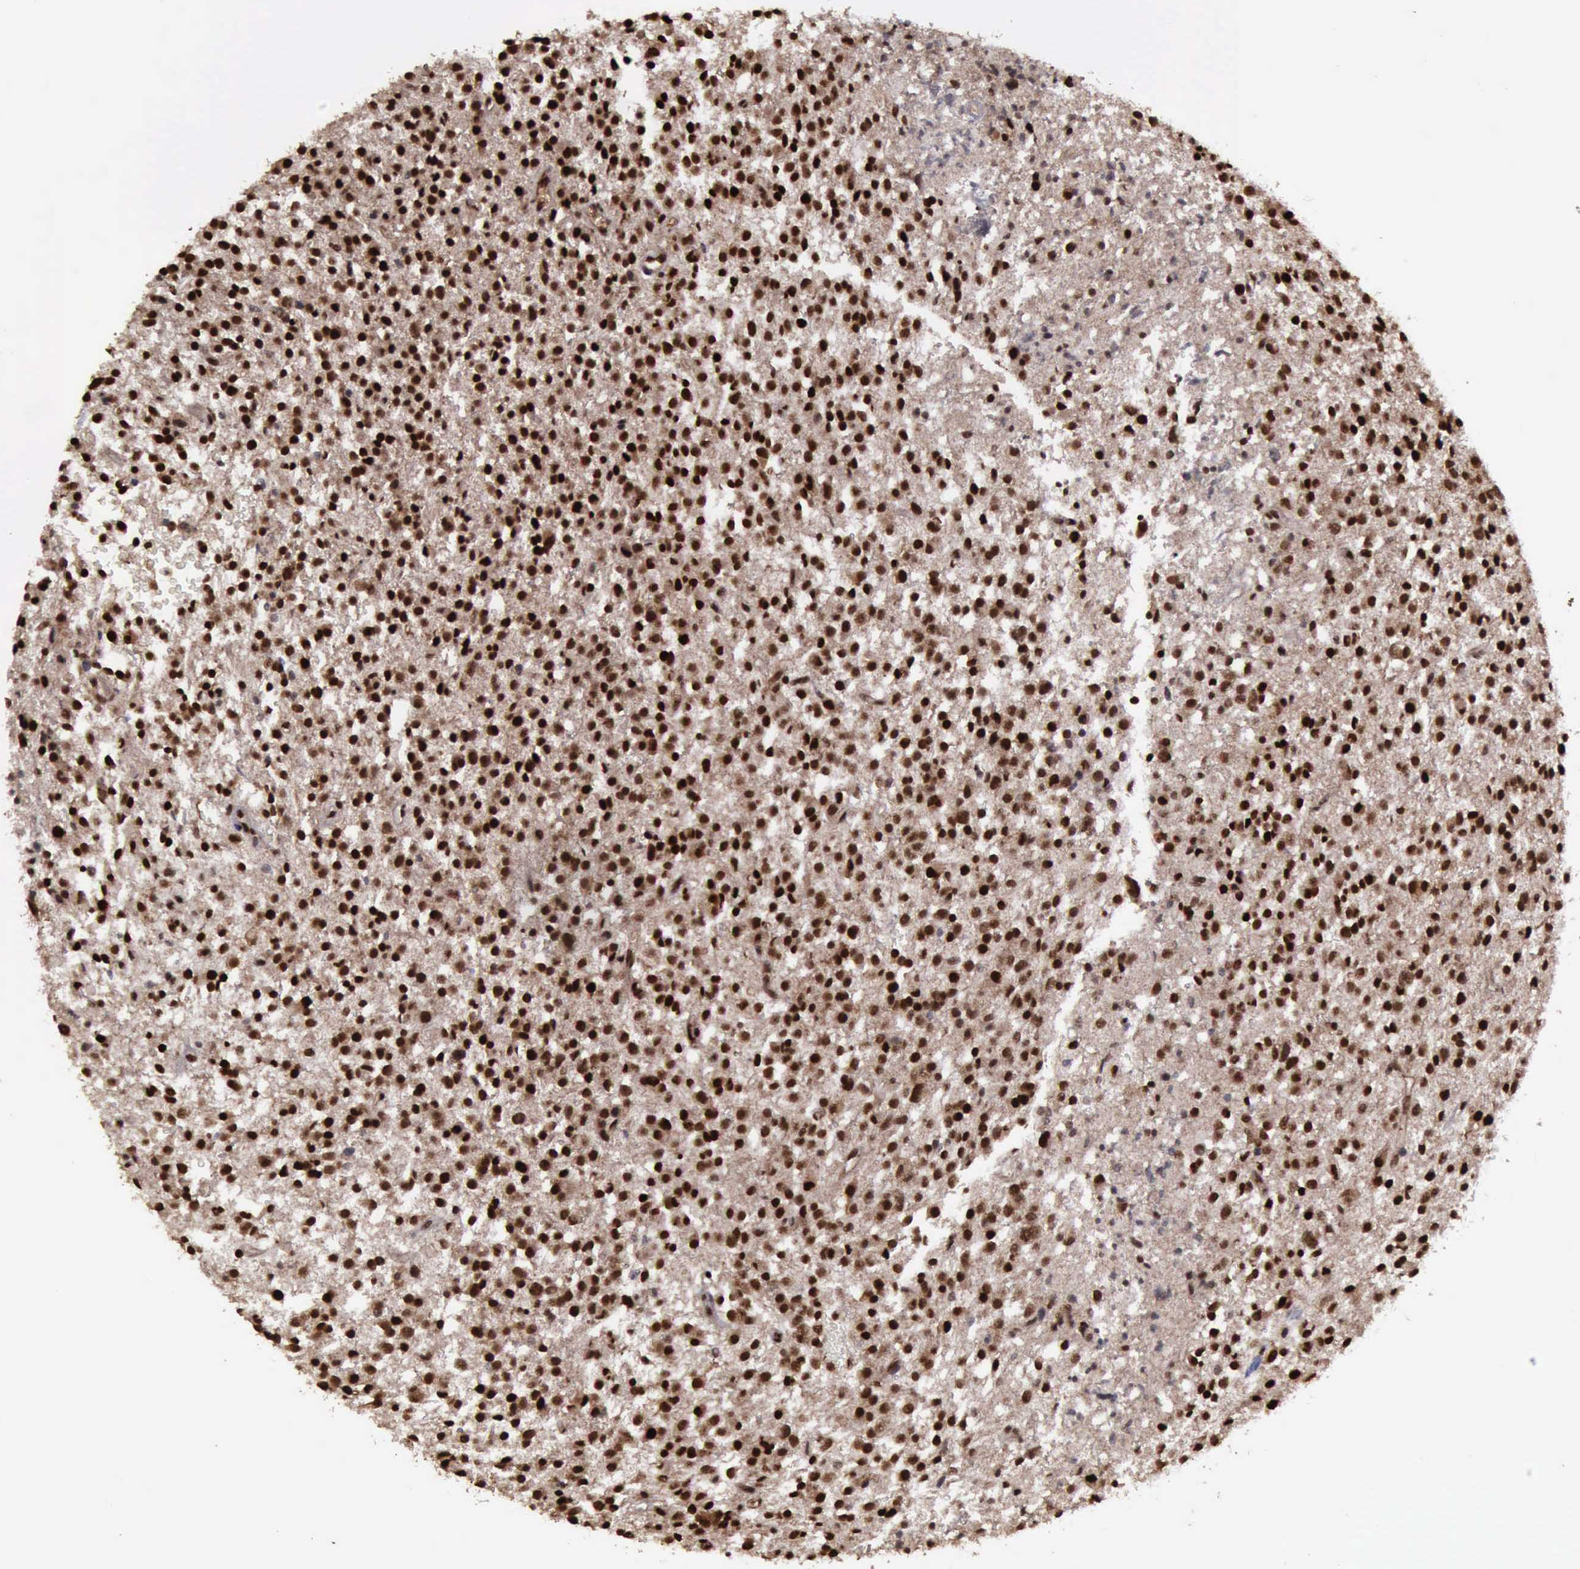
{"staining": {"intensity": "strong", "quantity": ">75%", "location": "cytoplasmic/membranous,nuclear"}, "tissue": "glioma", "cell_type": "Tumor cells", "image_type": "cancer", "snomed": [{"axis": "morphology", "description": "Glioma, malignant, Low grade"}, {"axis": "topography", "description": "Brain"}], "caption": "An IHC photomicrograph of neoplastic tissue is shown. Protein staining in brown shows strong cytoplasmic/membranous and nuclear positivity in glioma within tumor cells.", "gene": "TRMT2A", "patient": {"sex": "female", "age": 36}}